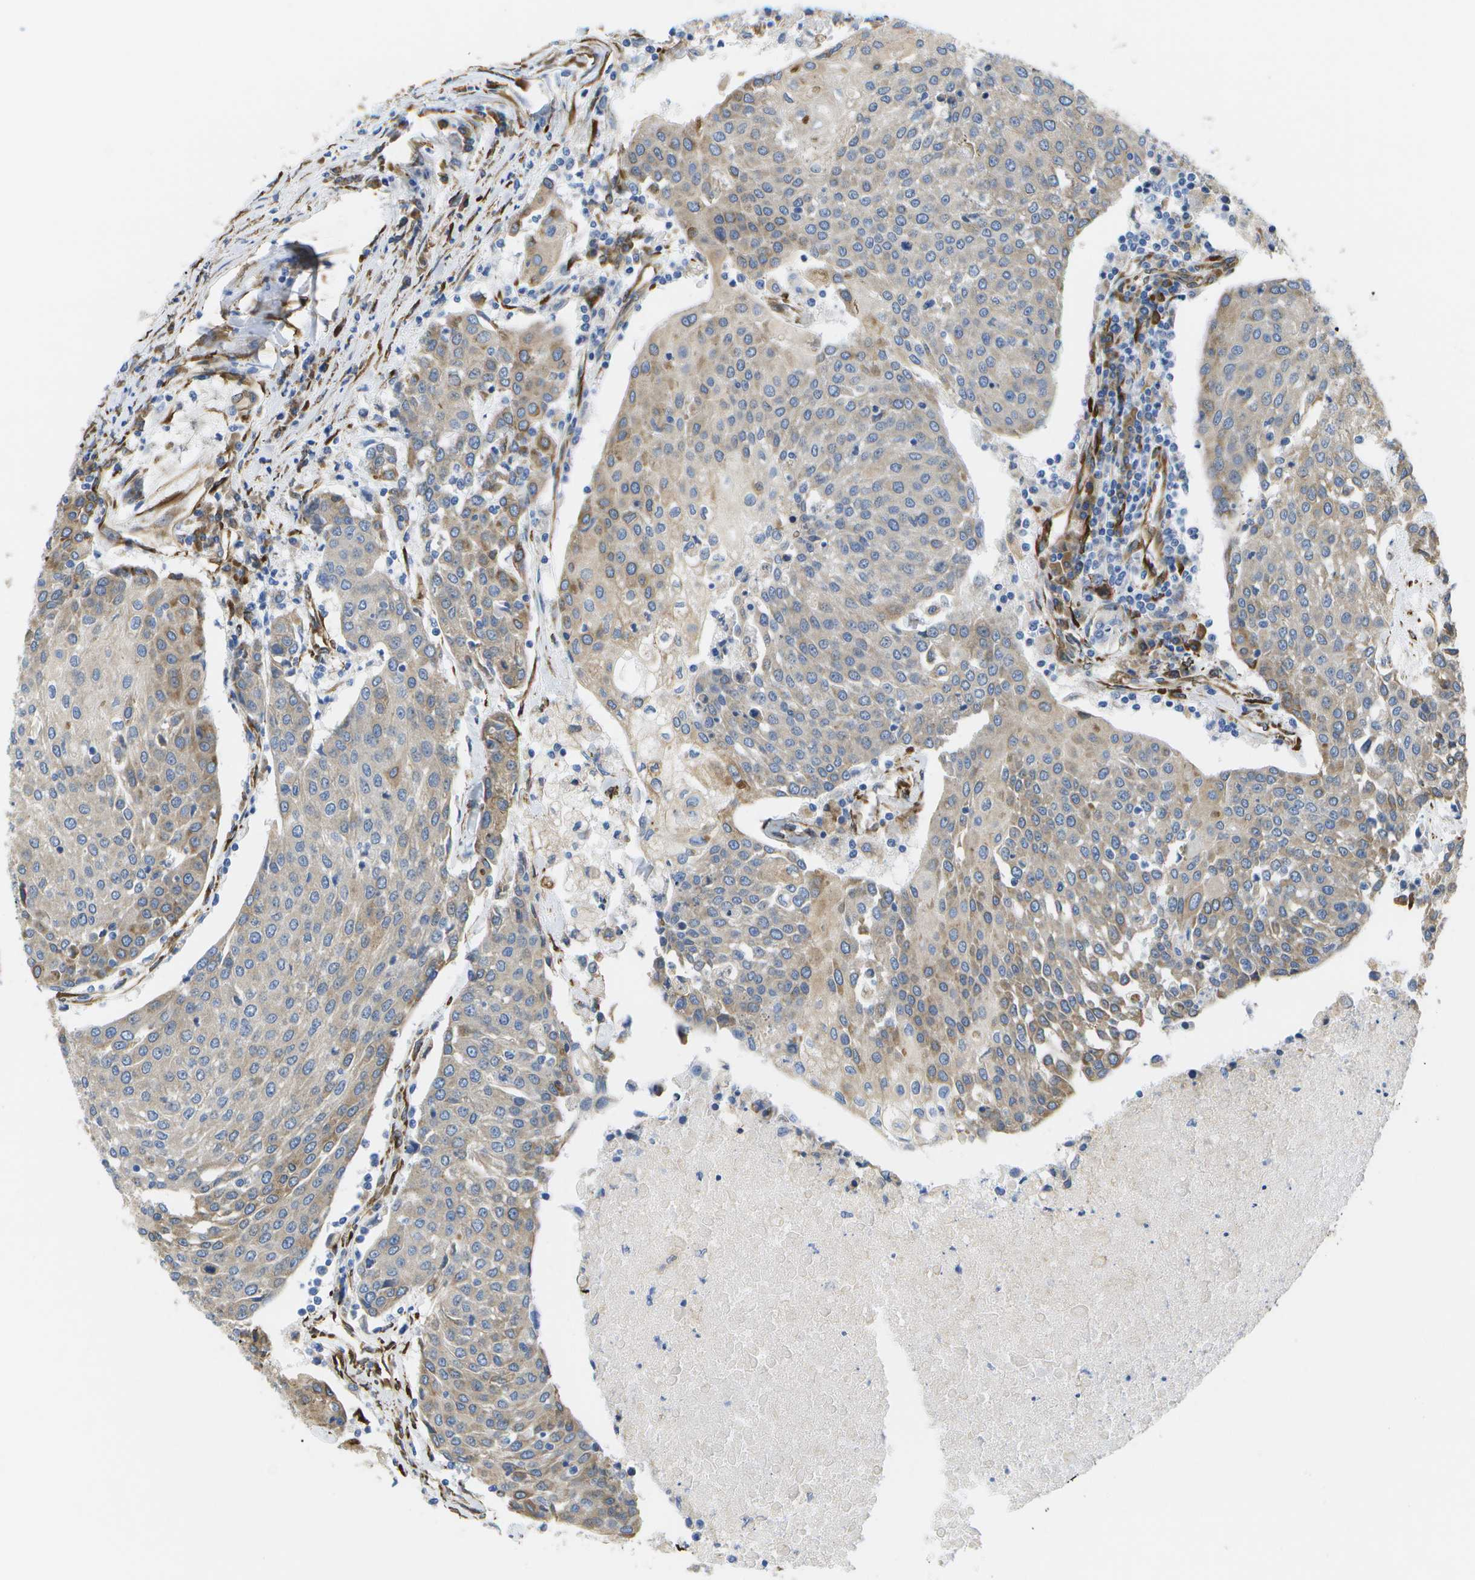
{"staining": {"intensity": "moderate", "quantity": "25%-75%", "location": "cytoplasmic/membranous"}, "tissue": "urothelial cancer", "cell_type": "Tumor cells", "image_type": "cancer", "snomed": [{"axis": "morphology", "description": "Urothelial carcinoma, High grade"}, {"axis": "topography", "description": "Urinary bladder"}], "caption": "Immunohistochemistry (IHC) (DAB (3,3'-diaminobenzidine)) staining of urothelial carcinoma (high-grade) exhibits moderate cytoplasmic/membranous protein positivity in approximately 25%-75% of tumor cells.", "gene": "ZDHHC17", "patient": {"sex": "female", "age": 85}}